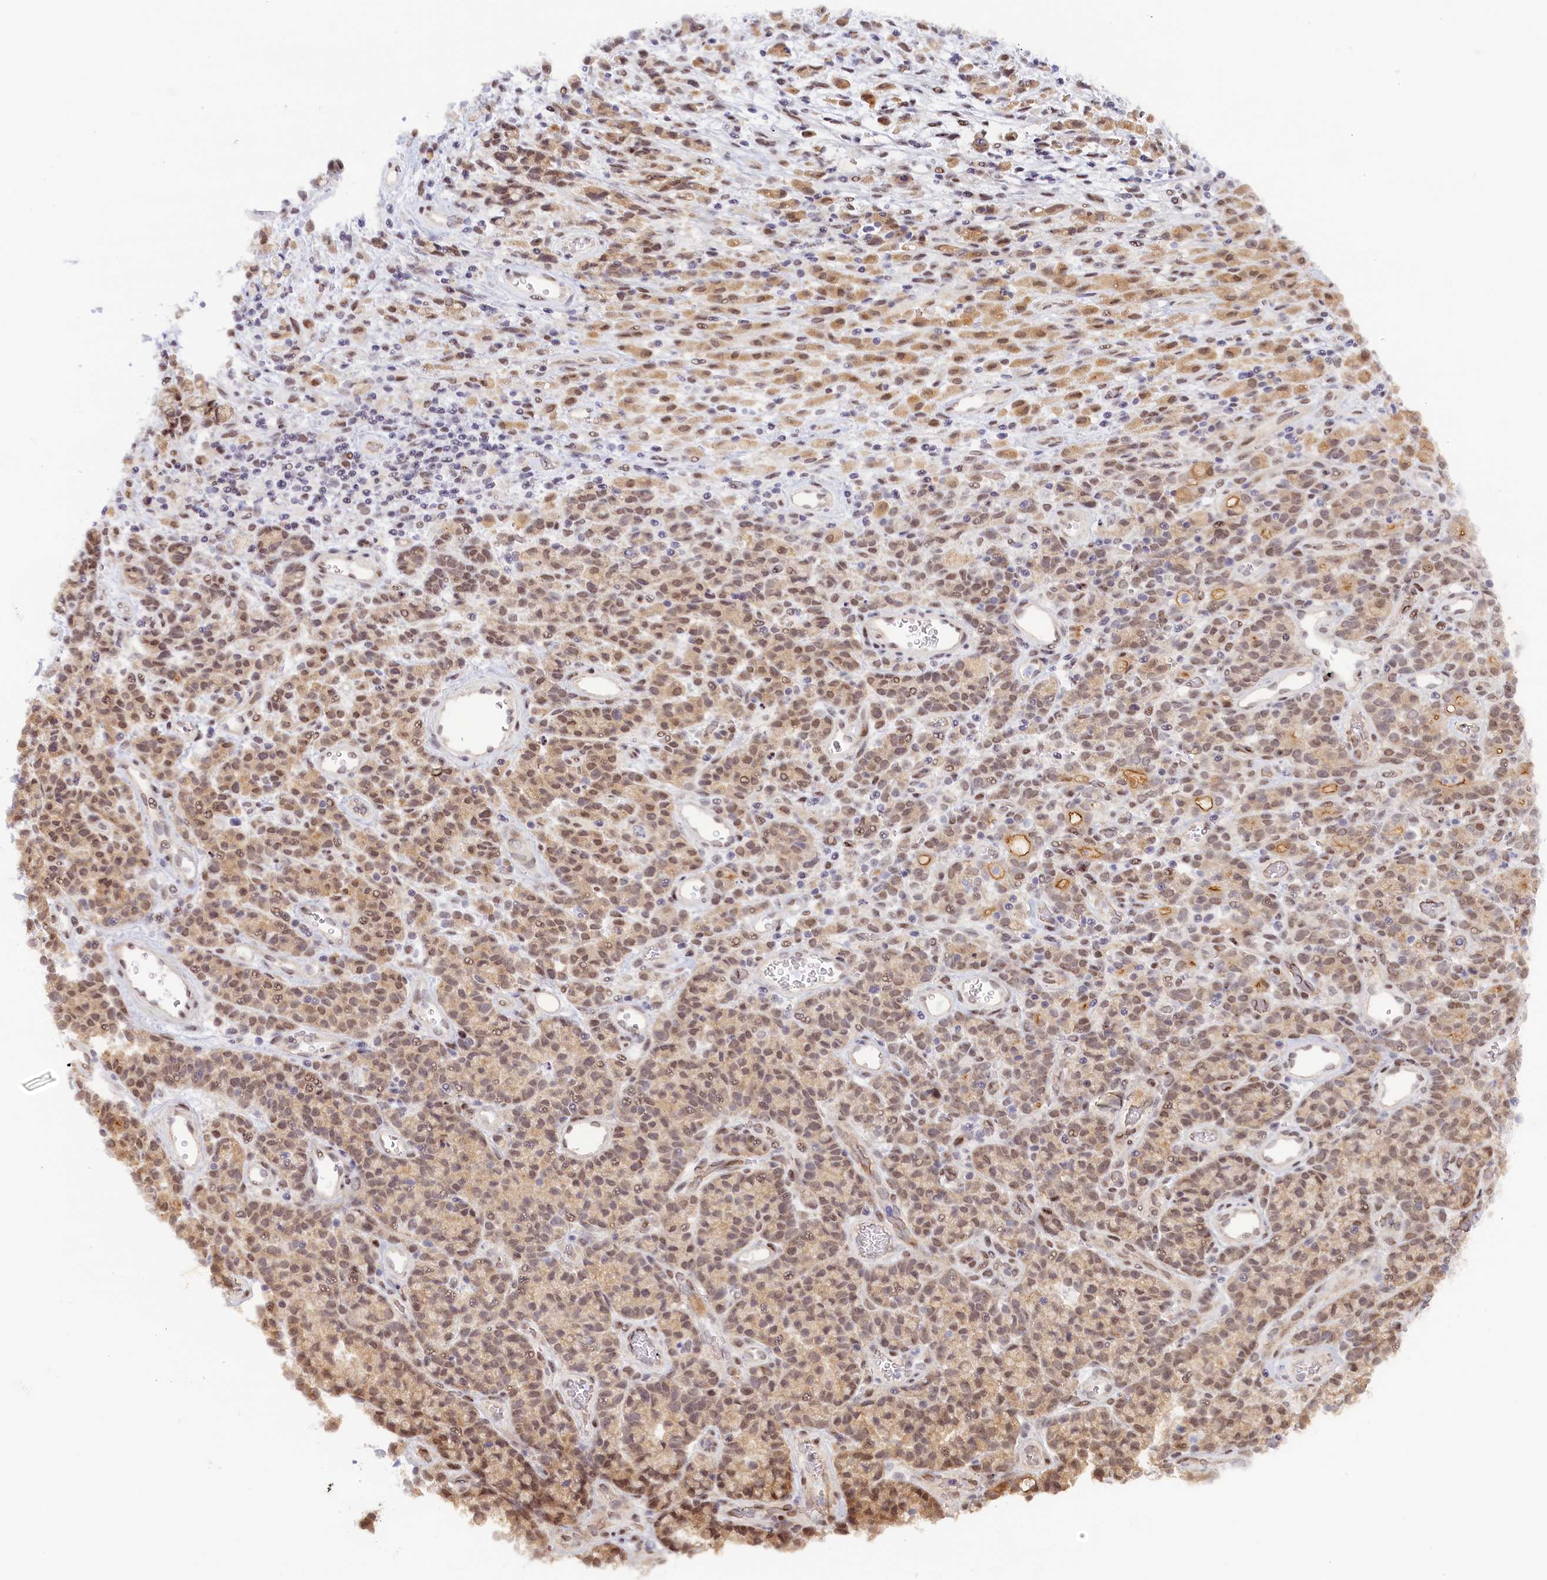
{"staining": {"intensity": "moderate", "quantity": ">75%", "location": "cytoplasmic/membranous,nuclear"}, "tissue": "stomach cancer", "cell_type": "Tumor cells", "image_type": "cancer", "snomed": [{"axis": "morphology", "description": "Adenocarcinoma, NOS"}, {"axis": "topography", "description": "Stomach"}], "caption": "Brown immunohistochemical staining in human stomach adenocarcinoma shows moderate cytoplasmic/membranous and nuclear positivity in approximately >75% of tumor cells.", "gene": "SEC31B", "patient": {"sex": "female", "age": 60}}